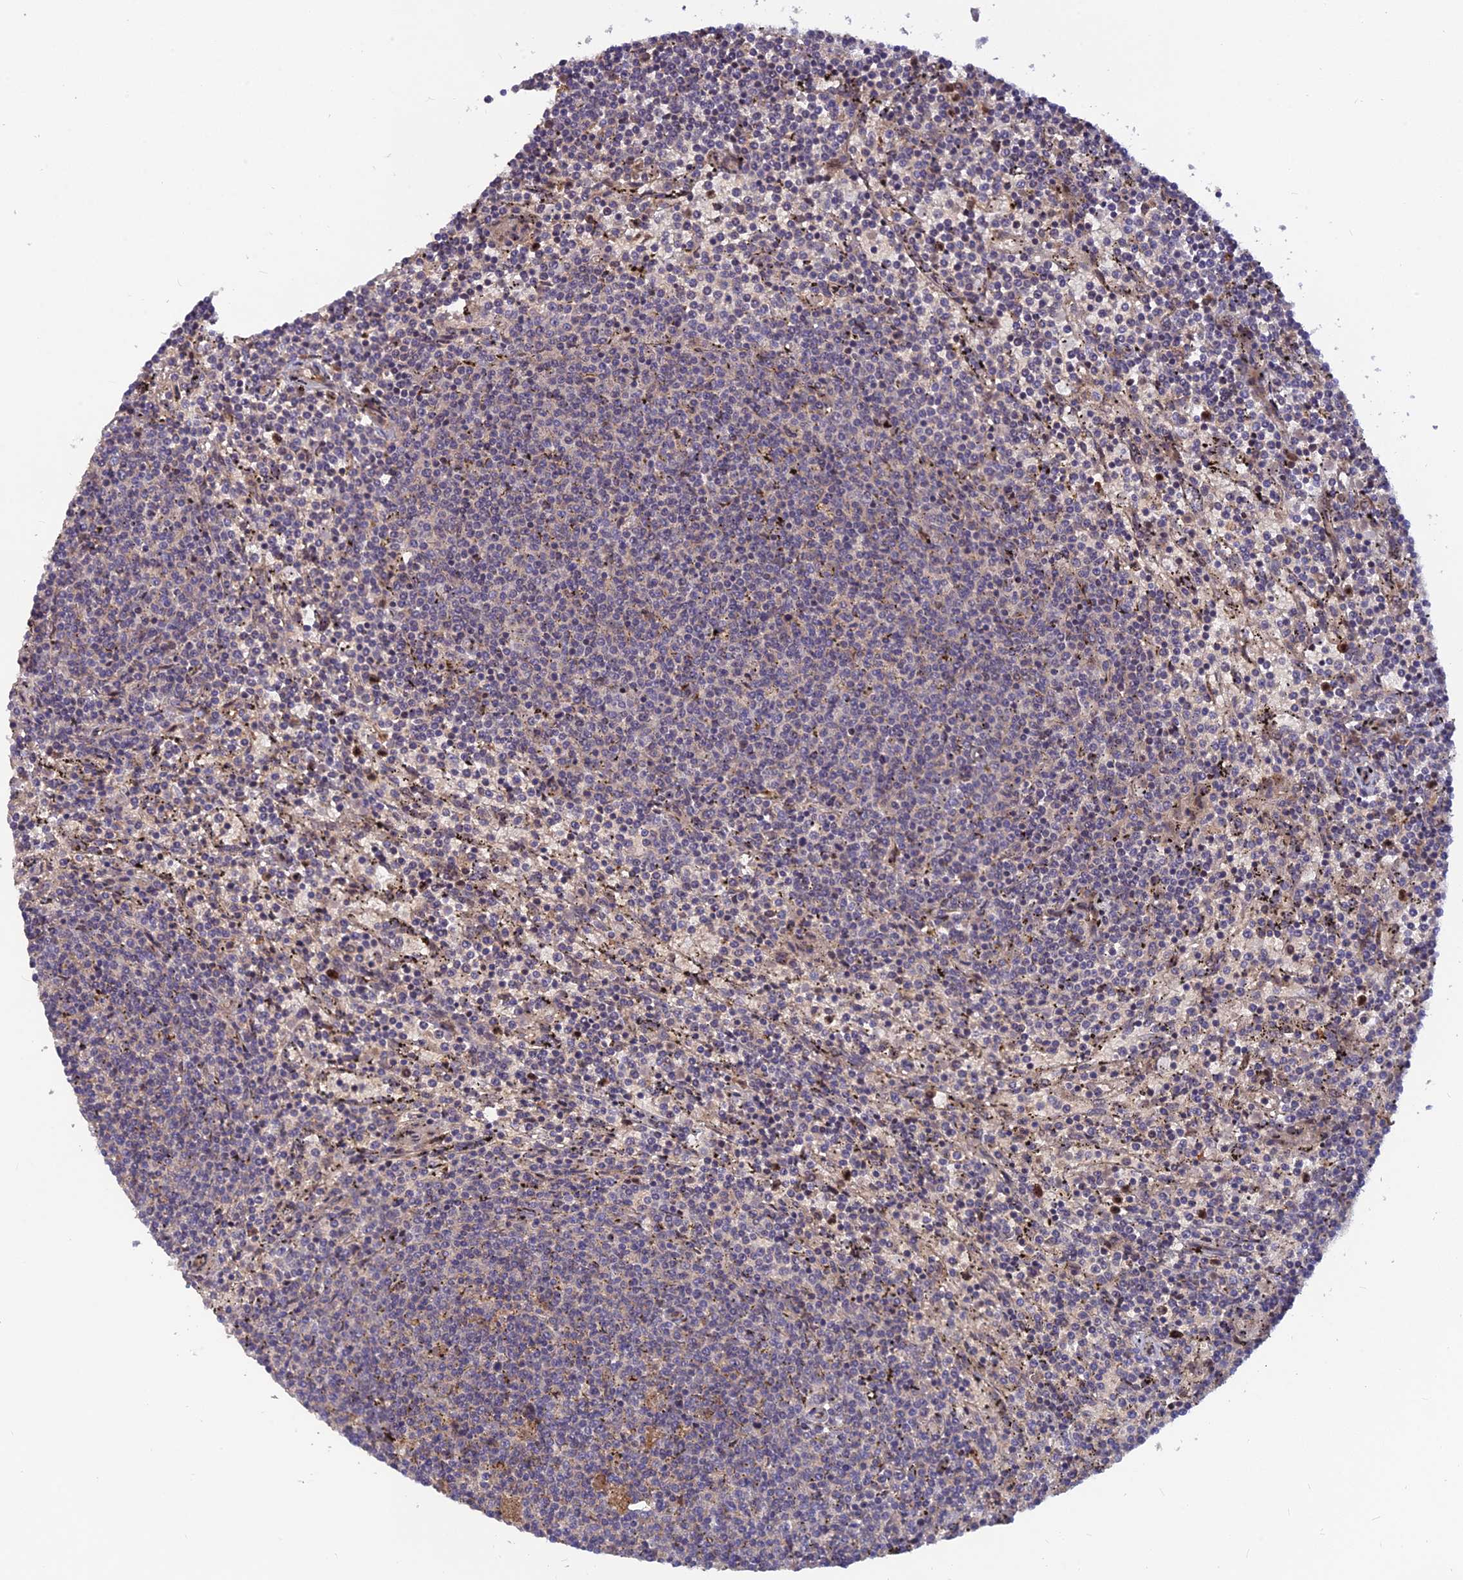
{"staining": {"intensity": "negative", "quantity": "none", "location": "none"}, "tissue": "lymphoma", "cell_type": "Tumor cells", "image_type": "cancer", "snomed": [{"axis": "morphology", "description": "Malignant lymphoma, non-Hodgkin's type, Low grade"}, {"axis": "topography", "description": "Spleen"}], "caption": "Histopathology image shows no protein staining in tumor cells of lymphoma tissue.", "gene": "FAM151B", "patient": {"sex": "female", "age": 50}}